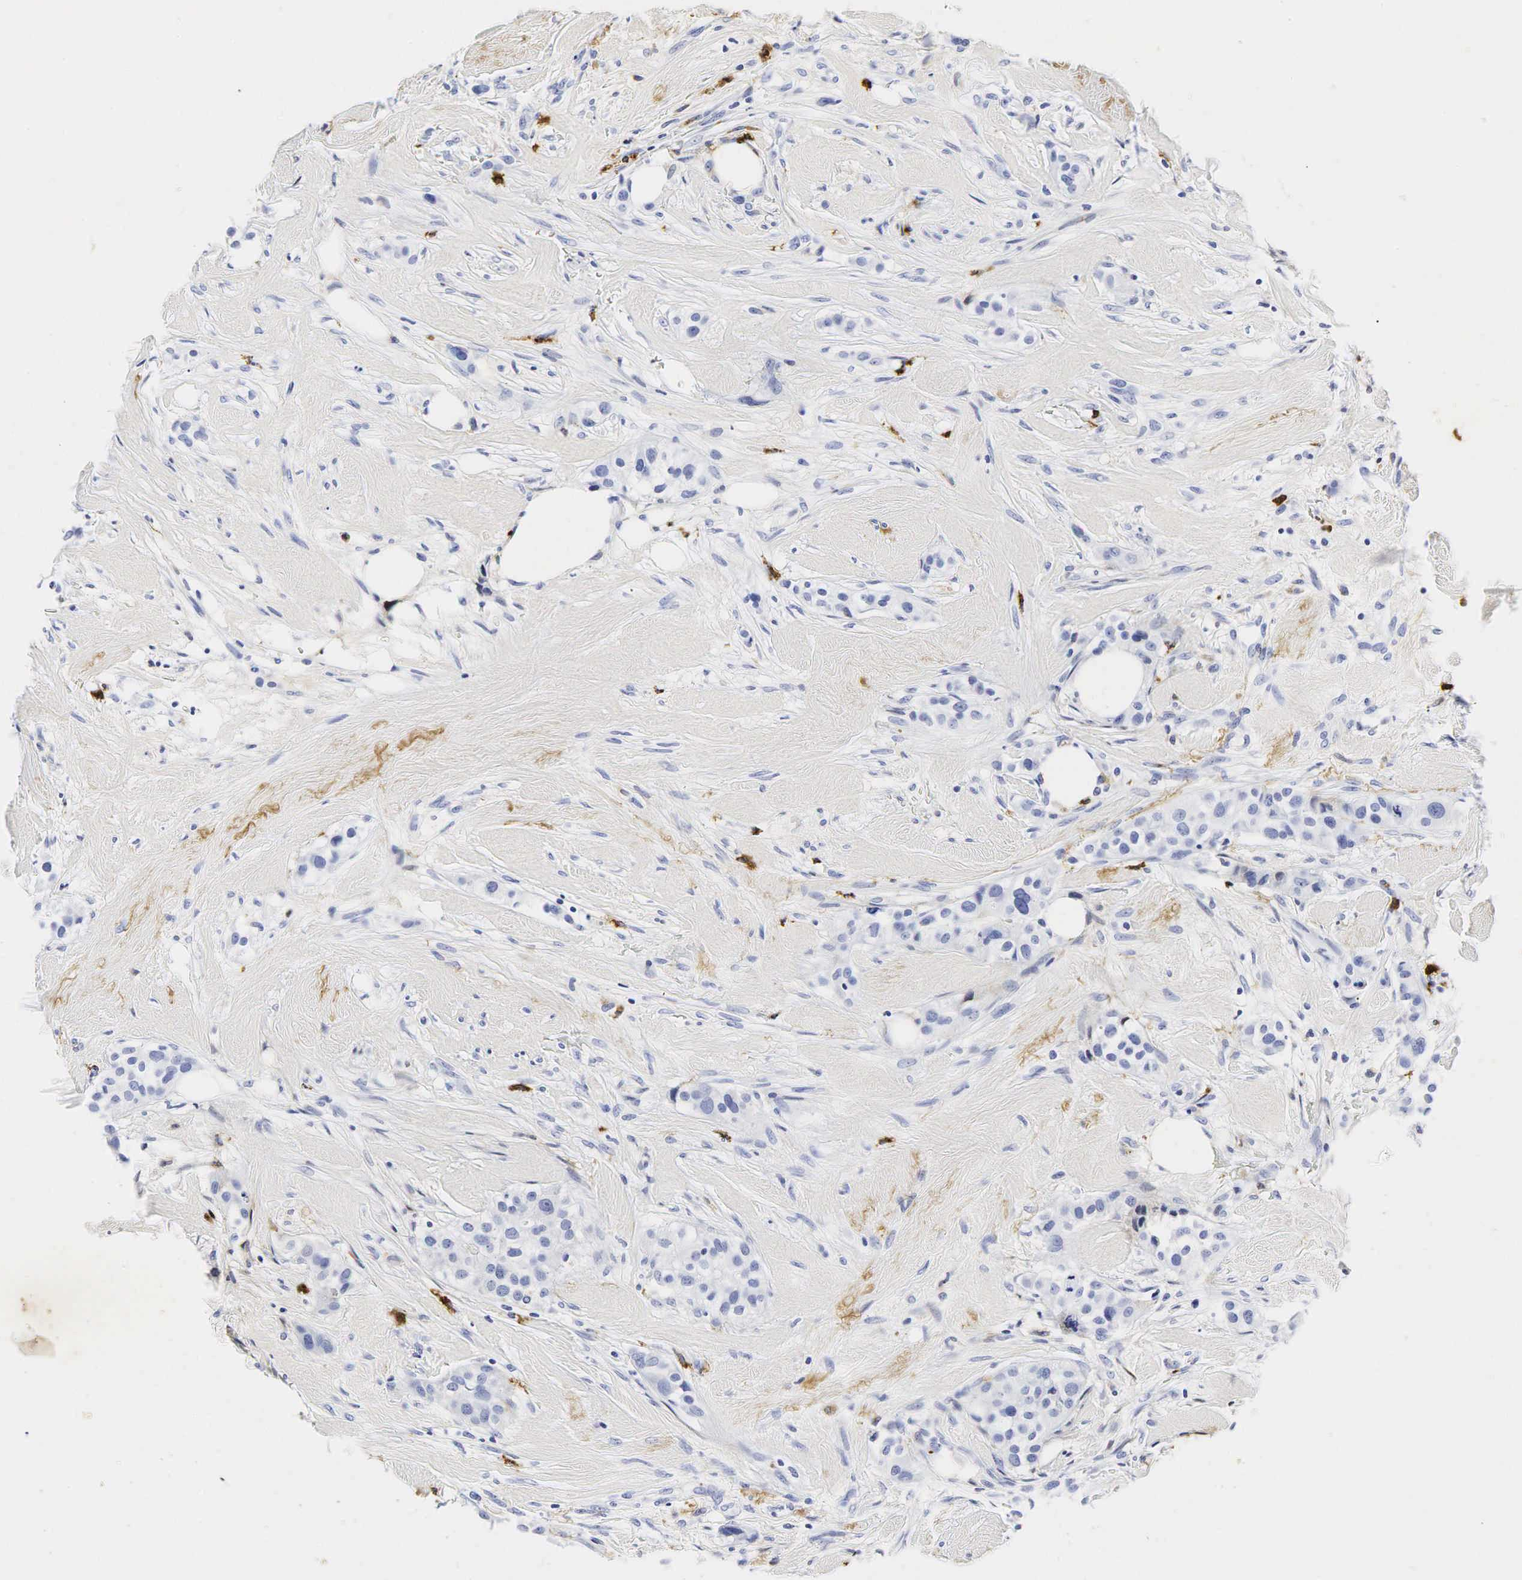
{"staining": {"intensity": "negative", "quantity": "none", "location": "none"}, "tissue": "breast cancer", "cell_type": "Tumor cells", "image_type": "cancer", "snomed": [{"axis": "morphology", "description": "Duct carcinoma"}, {"axis": "topography", "description": "Breast"}], "caption": "Tumor cells show no significant positivity in breast infiltrating ductal carcinoma.", "gene": "LYZ", "patient": {"sex": "female", "age": 45}}